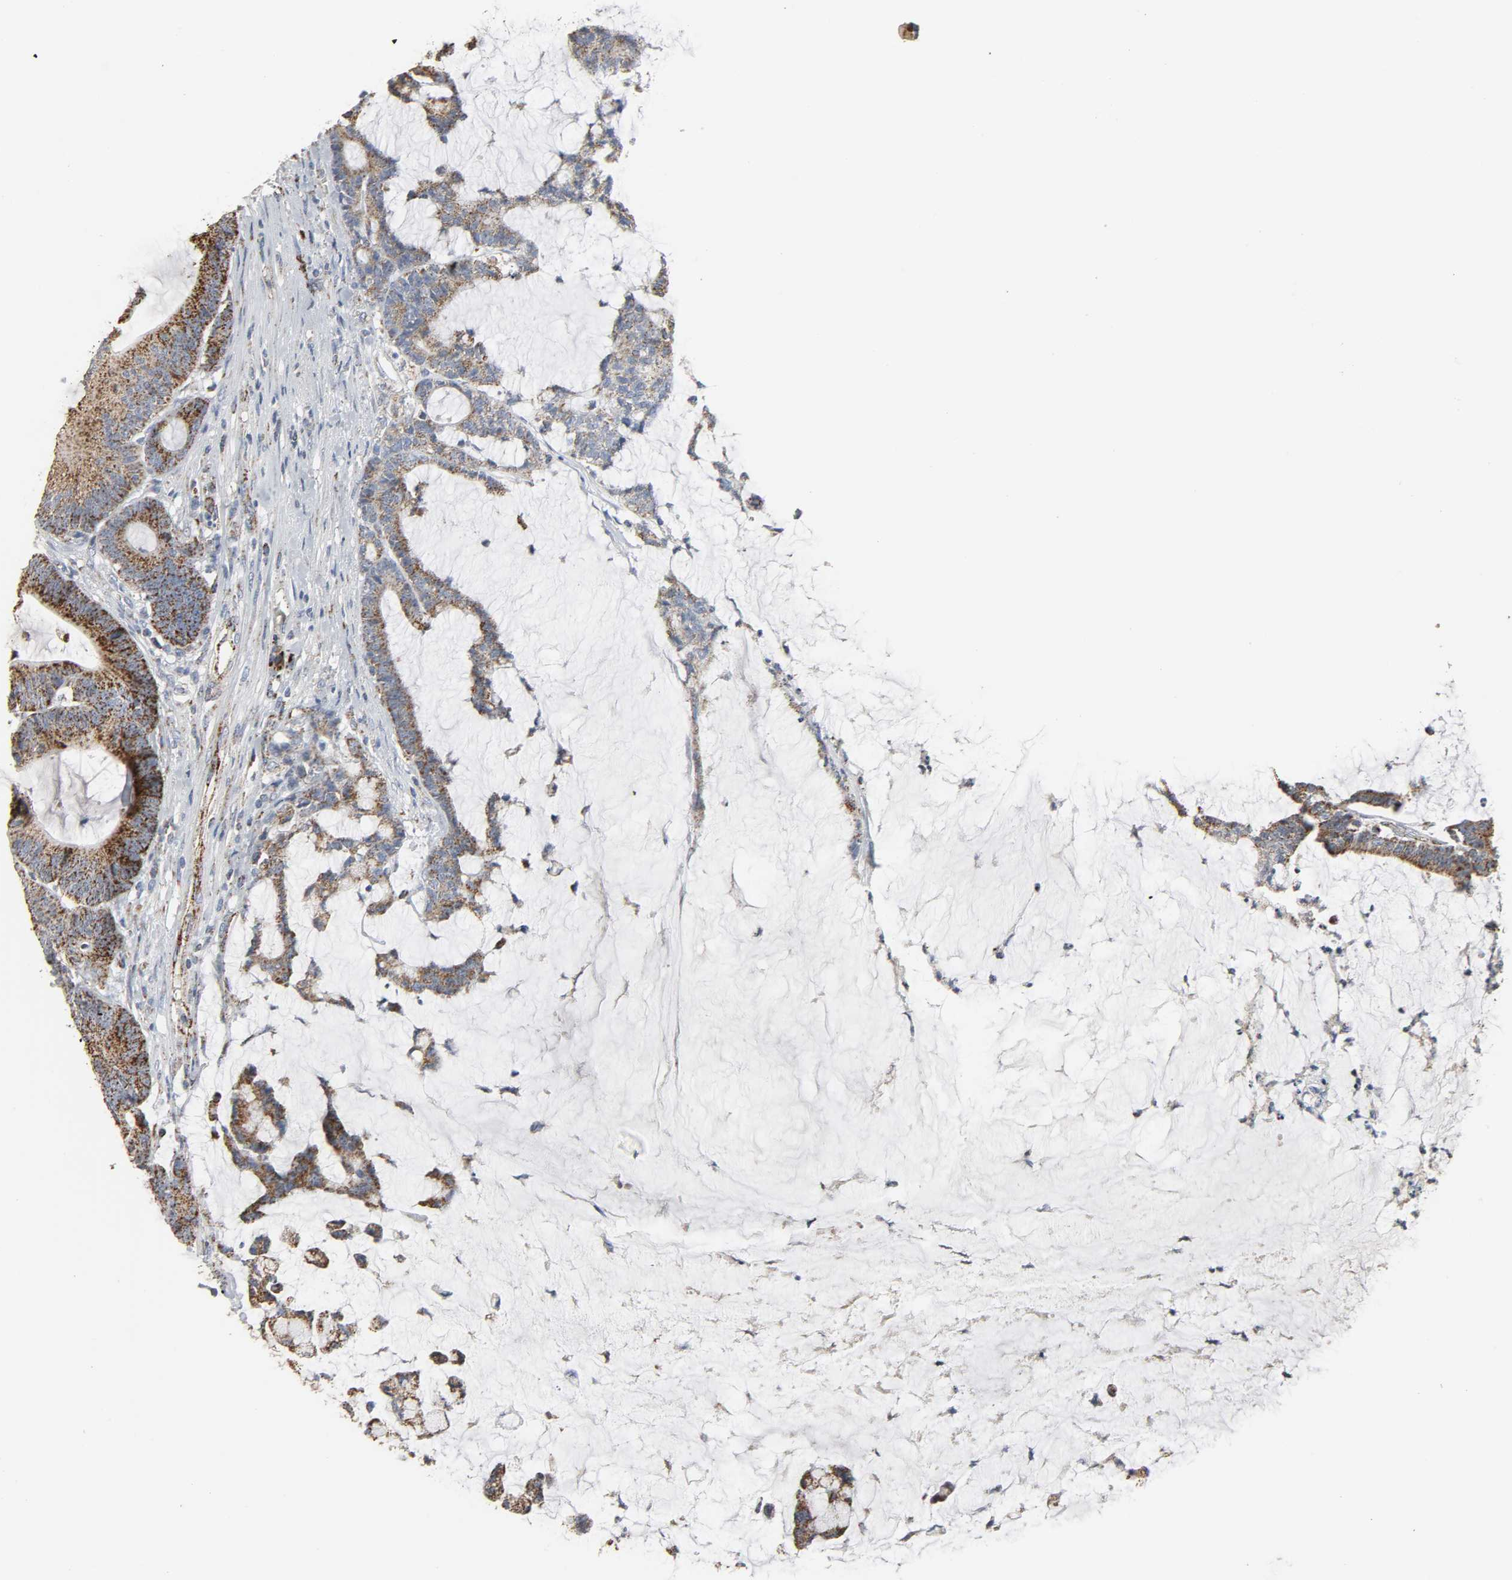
{"staining": {"intensity": "strong", "quantity": ">75%", "location": "cytoplasmic/membranous"}, "tissue": "colorectal cancer", "cell_type": "Tumor cells", "image_type": "cancer", "snomed": [{"axis": "morphology", "description": "Adenocarcinoma, NOS"}, {"axis": "topography", "description": "Colon"}], "caption": "This histopathology image shows IHC staining of human adenocarcinoma (colorectal), with high strong cytoplasmic/membranous positivity in about >75% of tumor cells.", "gene": "ACAT1", "patient": {"sex": "female", "age": 84}}